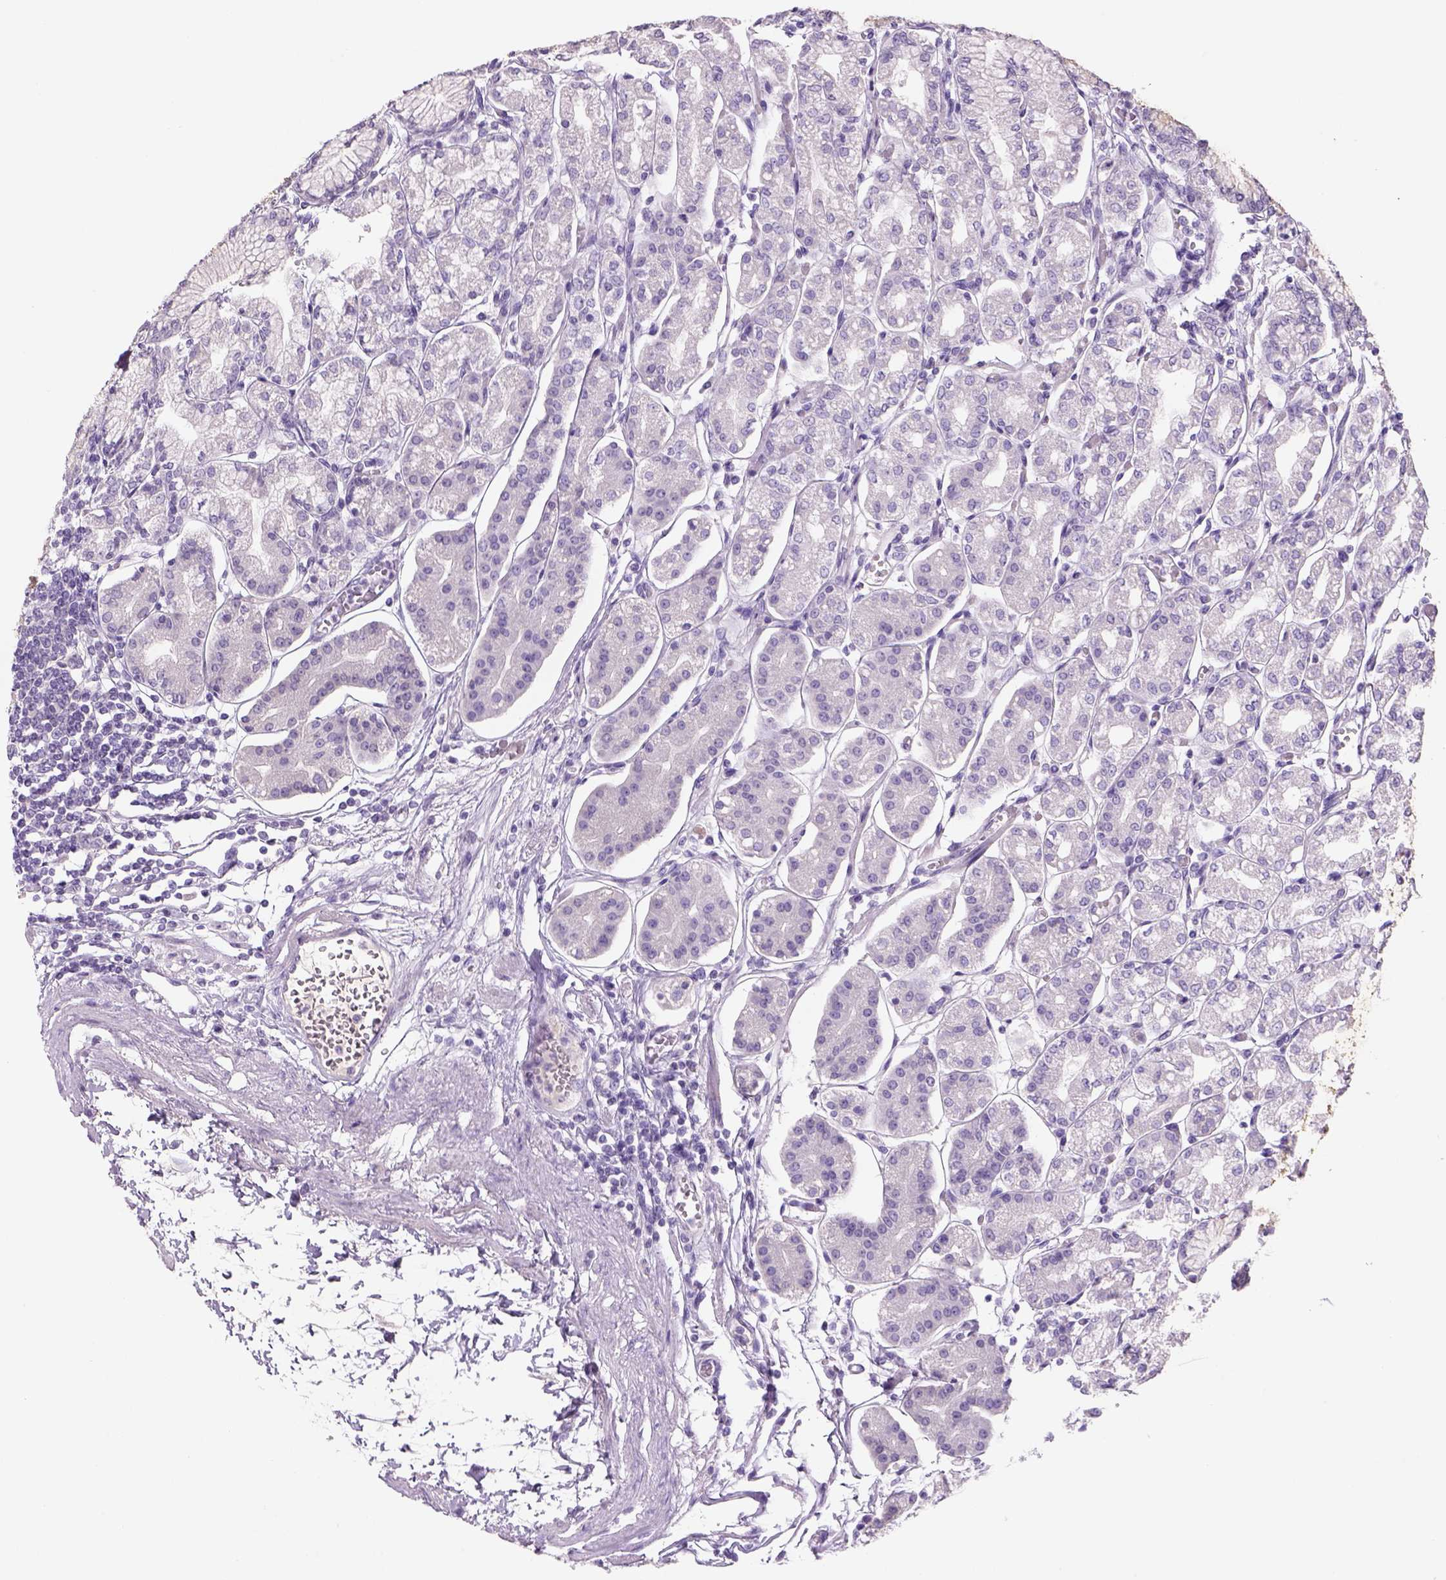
{"staining": {"intensity": "negative", "quantity": "none", "location": "none"}, "tissue": "stomach", "cell_type": "Glandular cells", "image_type": "normal", "snomed": [{"axis": "morphology", "description": "Normal tissue, NOS"}, {"axis": "topography", "description": "Skeletal muscle"}, {"axis": "topography", "description": "Stomach"}], "caption": "Immunohistochemical staining of normal stomach reveals no significant positivity in glandular cells. (Stains: DAB (3,3'-diaminobenzidine) immunohistochemistry with hematoxylin counter stain, Microscopy: brightfield microscopy at high magnification).", "gene": "TENM4", "patient": {"sex": "female", "age": 57}}